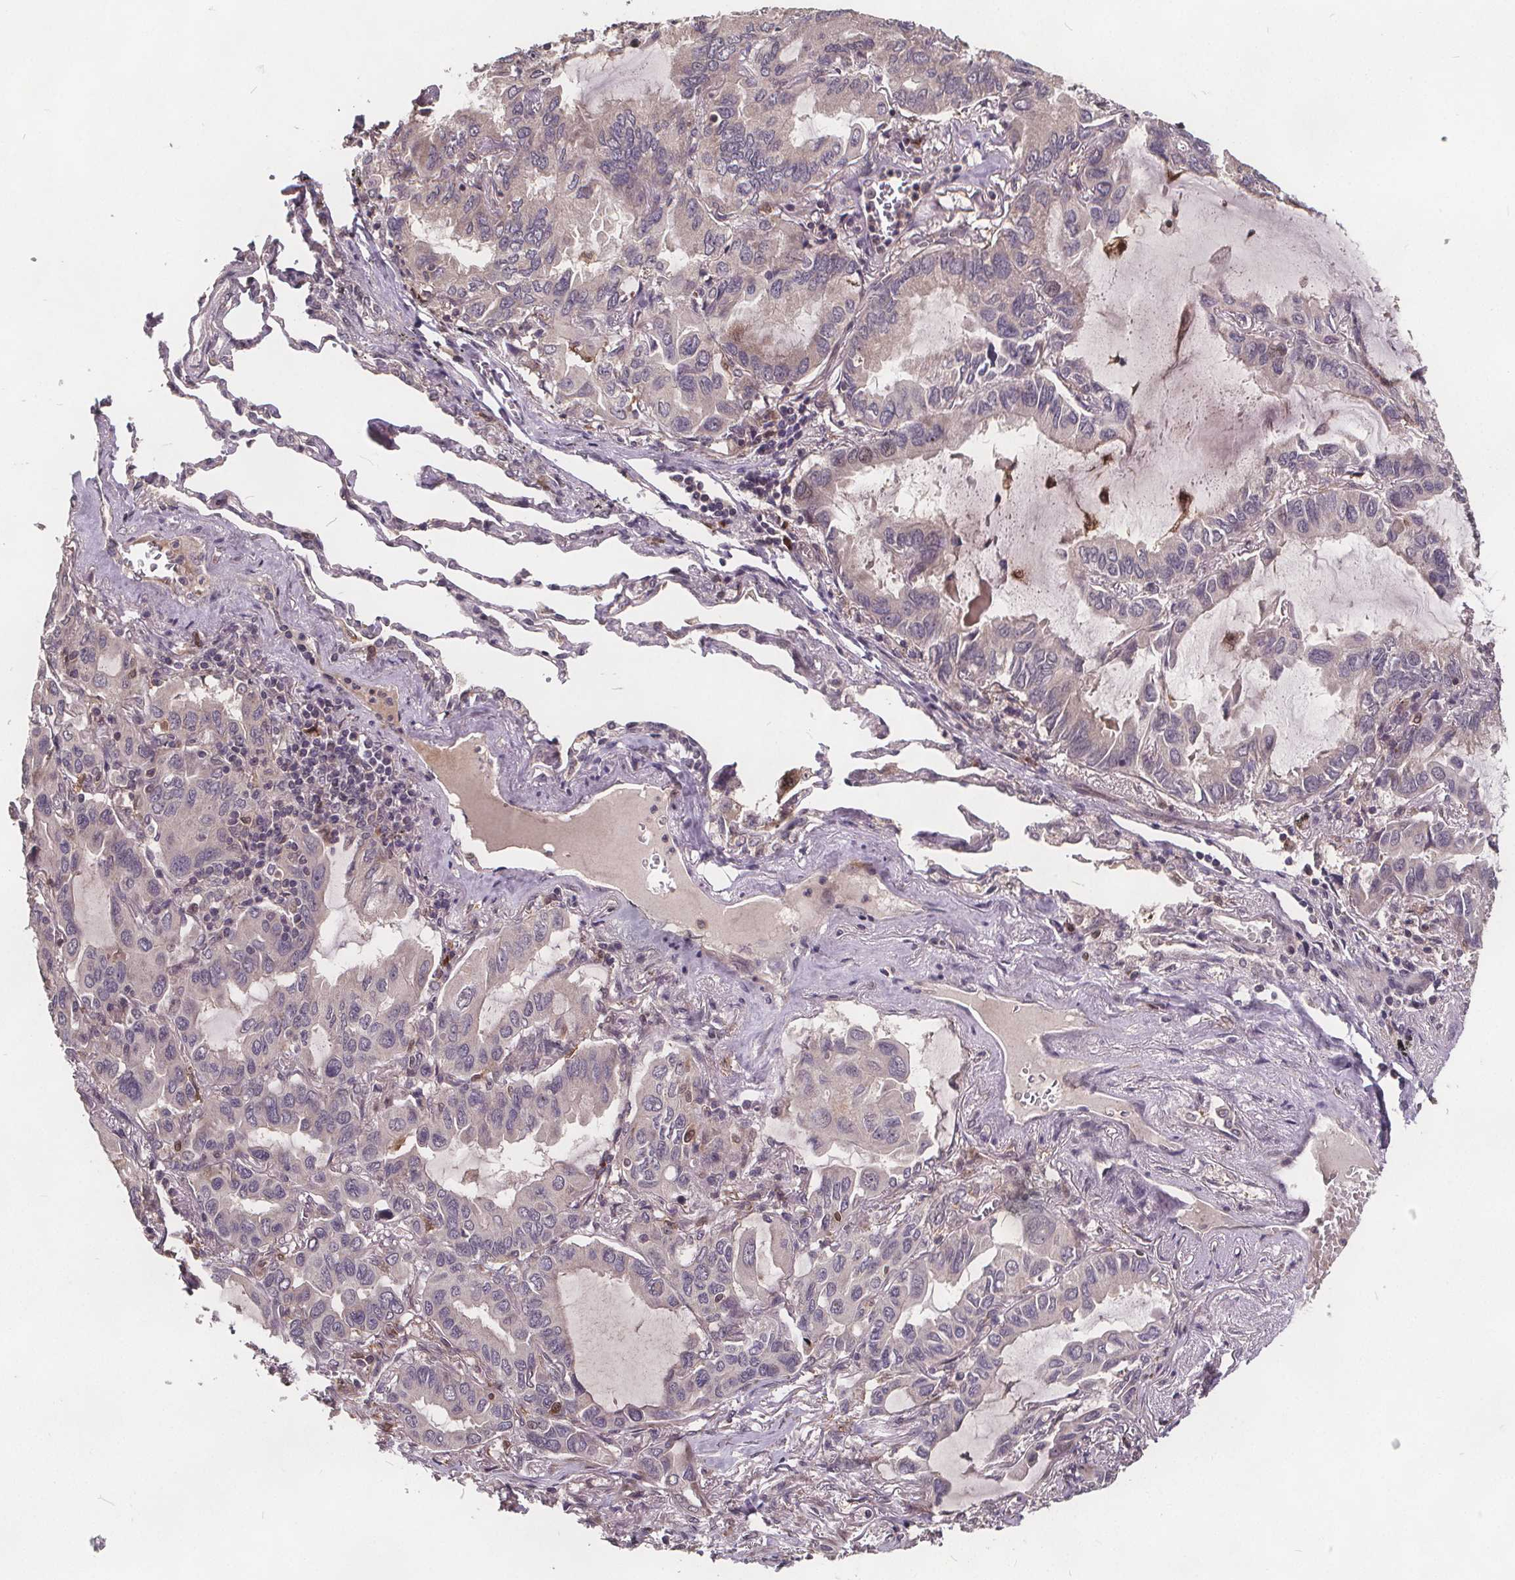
{"staining": {"intensity": "negative", "quantity": "none", "location": "none"}, "tissue": "lung cancer", "cell_type": "Tumor cells", "image_type": "cancer", "snomed": [{"axis": "morphology", "description": "Adenocarcinoma, NOS"}, {"axis": "topography", "description": "Lung"}], "caption": "Immunohistochemistry (IHC) of human lung adenocarcinoma reveals no expression in tumor cells. The staining was performed using DAB to visualize the protein expression in brown, while the nuclei were stained in blue with hematoxylin (Magnification: 20x).", "gene": "USP9X", "patient": {"sex": "male", "age": 64}}